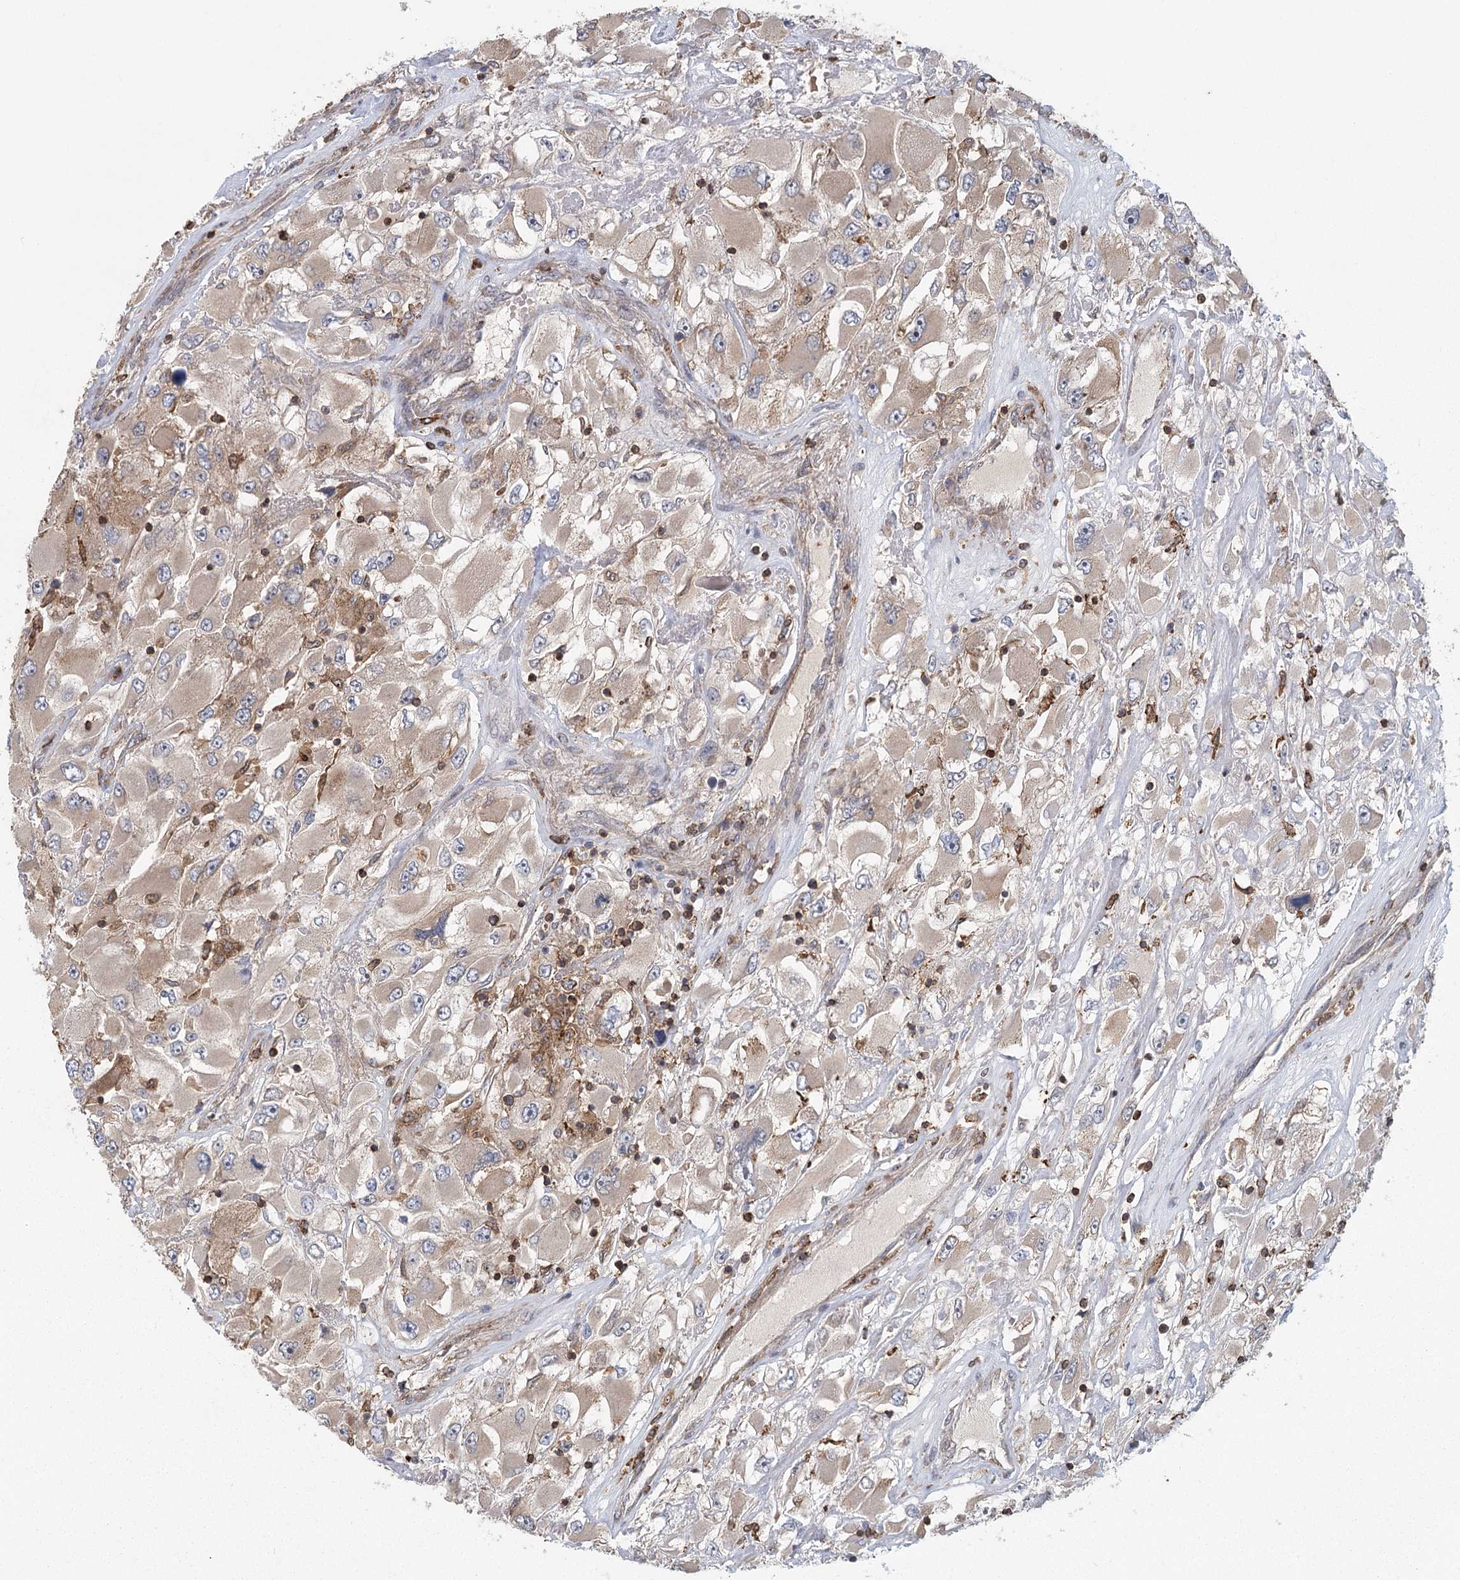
{"staining": {"intensity": "weak", "quantity": ">75%", "location": "cytoplasmic/membranous"}, "tissue": "renal cancer", "cell_type": "Tumor cells", "image_type": "cancer", "snomed": [{"axis": "morphology", "description": "Adenocarcinoma, NOS"}, {"axis": "topography", "description": "Kidney"}], "caption": "Immunohistochemical staining of renal adenocarcinoma reveals low levels of weak cytoplasmic/membranous protein expression in about >75% of tumor cells.", "gene": "PLEKHA7", "patient": {"sex": "female", "age": 52}}